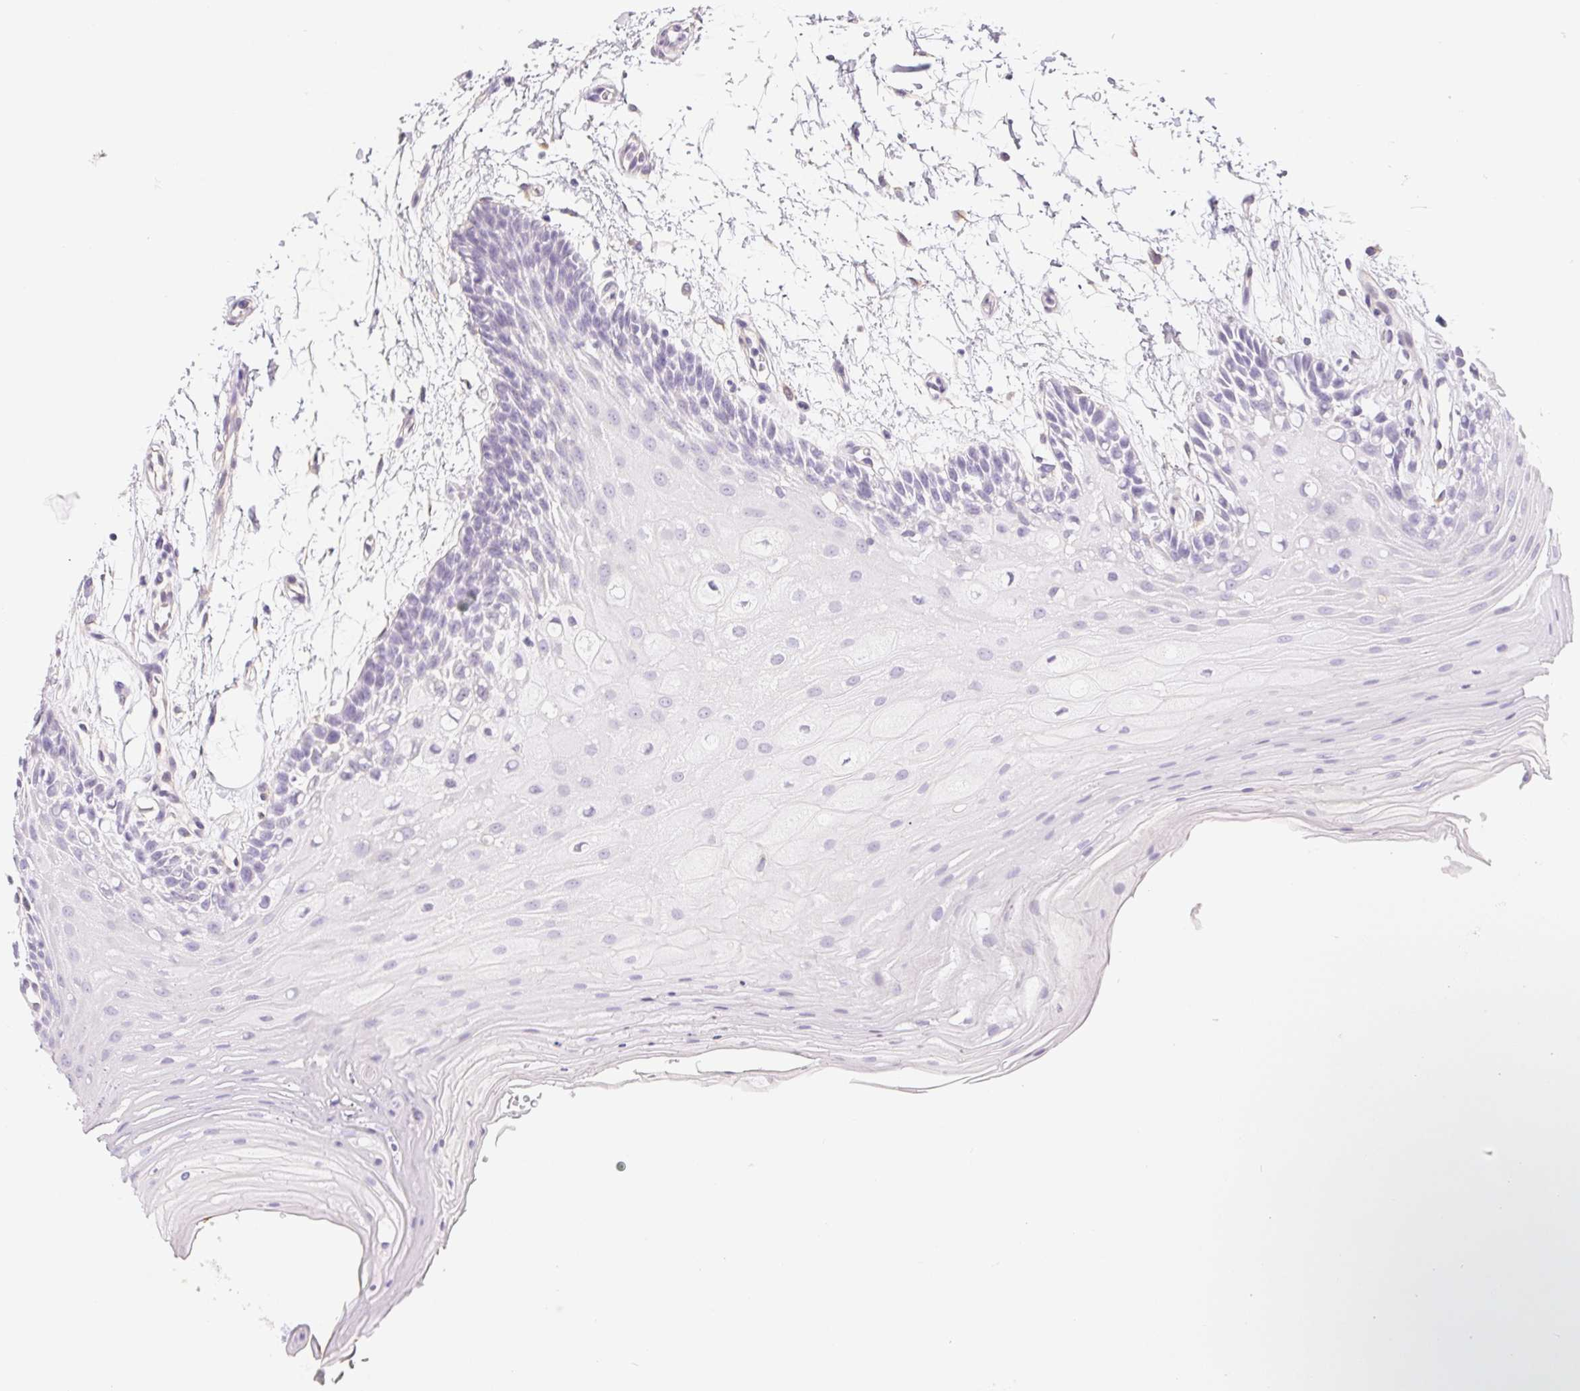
{"staining": {"intensity": "negative", "quantity": "none", "location": "none"}, "tissue": "oral mucosa", "cell_type": "Squamous epithelial cells", "image_type": "normal", "snomed": [{"axis": "morphology", "description": "Normal tissue, NOS"}, {"axis": "morphology", "description": "Squamous cell carcinoma, NOS"}, {"axis": "topography", "description": "Oral tissue"}, {"axis": "topography", "description": "Tounge, NOS"}, {"axis": "topography", "description": "Head-Neck"}], "caption": "This is an immunohistochemistry (IHC) image of normal human oral mucosa. There is no staining in squamous epithelial cells.", "gene": "CTNND2", "patient": {"sex": "male", "age": 62}}